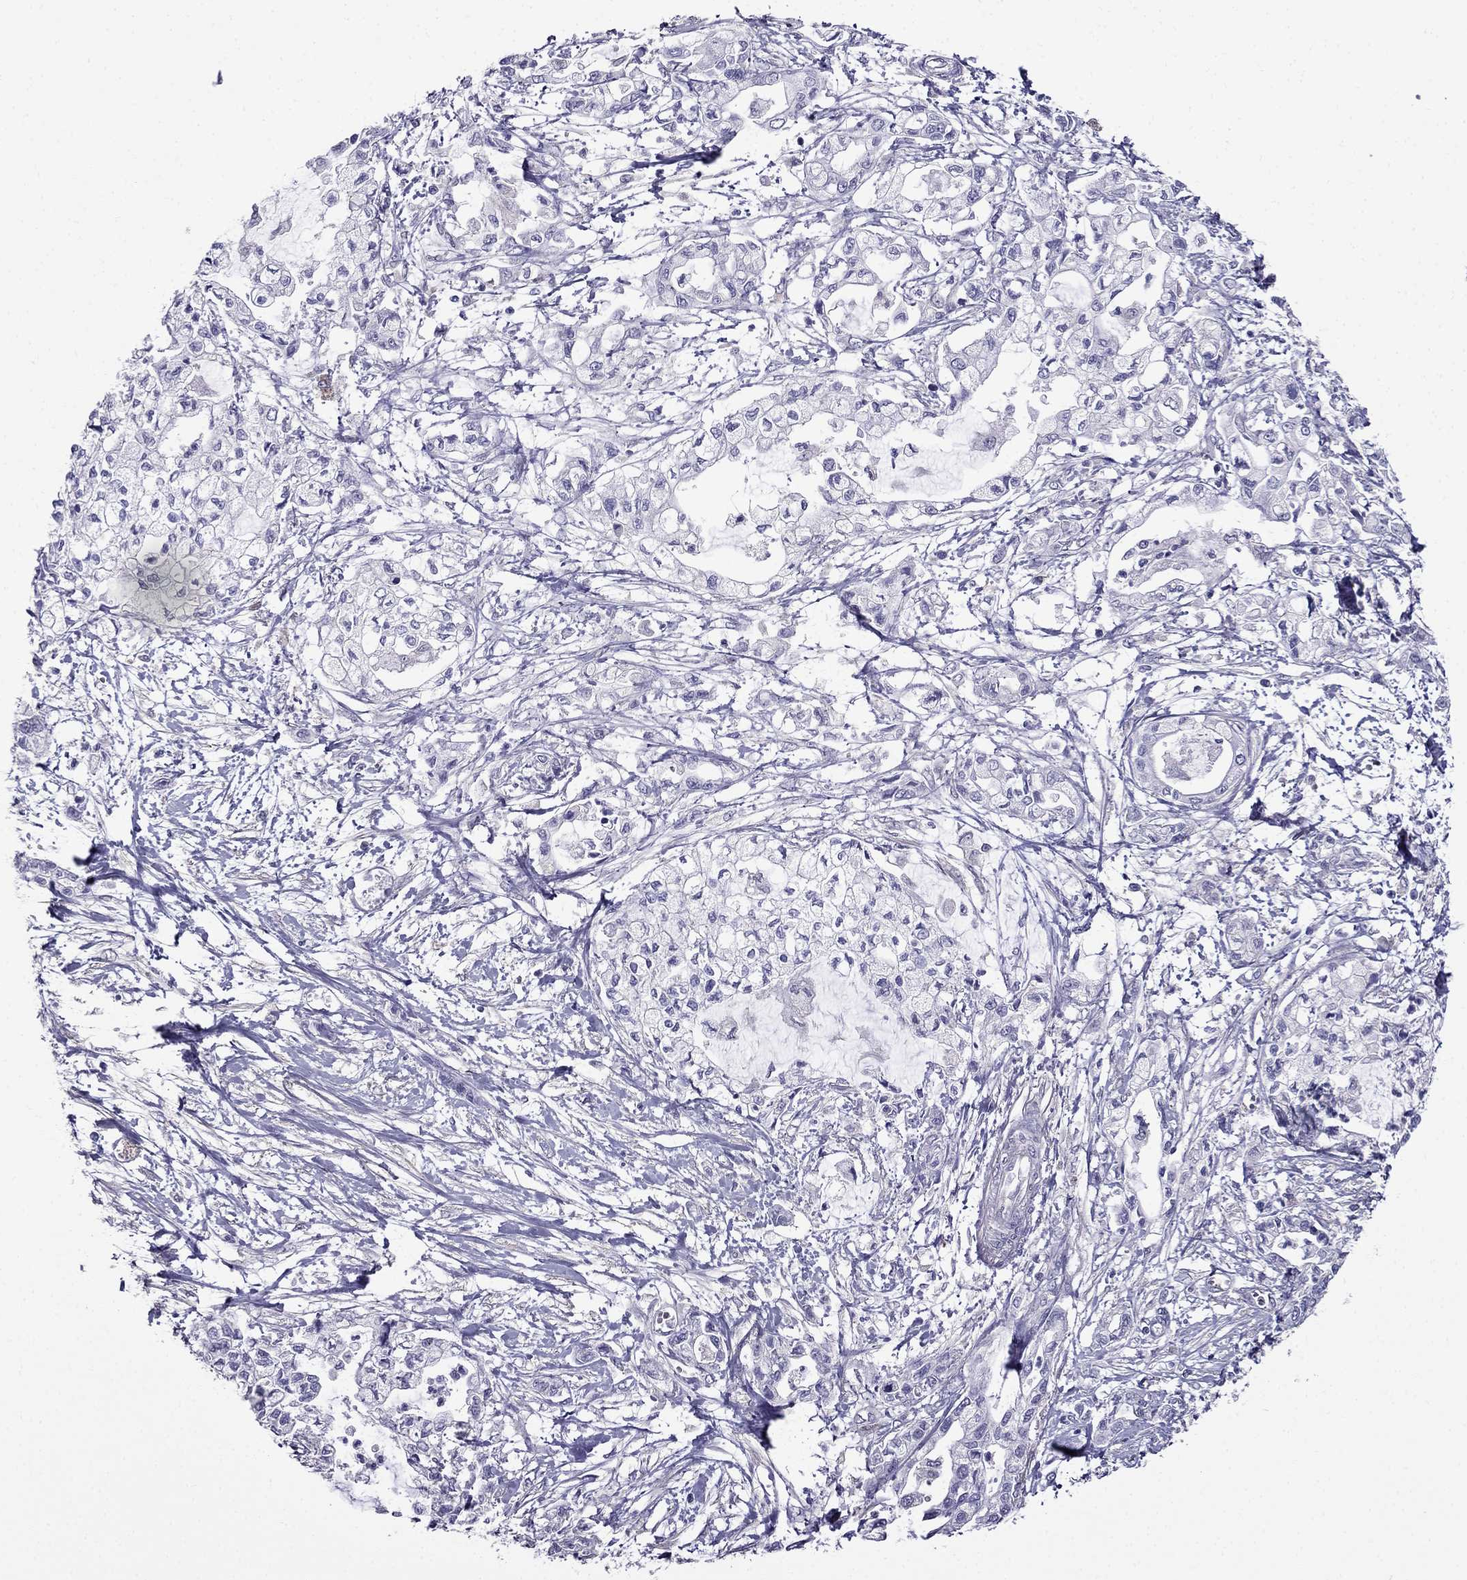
{"staining": {"intensity": "negative", "quantity": "none", "location": "none"}, "tissue": "pancreatic cancer", "cell_type": "Tumor cells", "image_type": "cancer", "snomed": [{"axis": "morphology", "description": "Adenocarcinoma, NOS"}, {"axis": "topography", "description": "Pancreas"}], "caption": "Pancreatic adenocarcinoma was stained to show a protein in brown. There is no significant expression in tumor cells. (DAB (3,3'-diaminobenzidine) immunohistochemistry, high magnification).", "gene": "SCNN1D", "patient": {"sex": "male", "age": 54}}